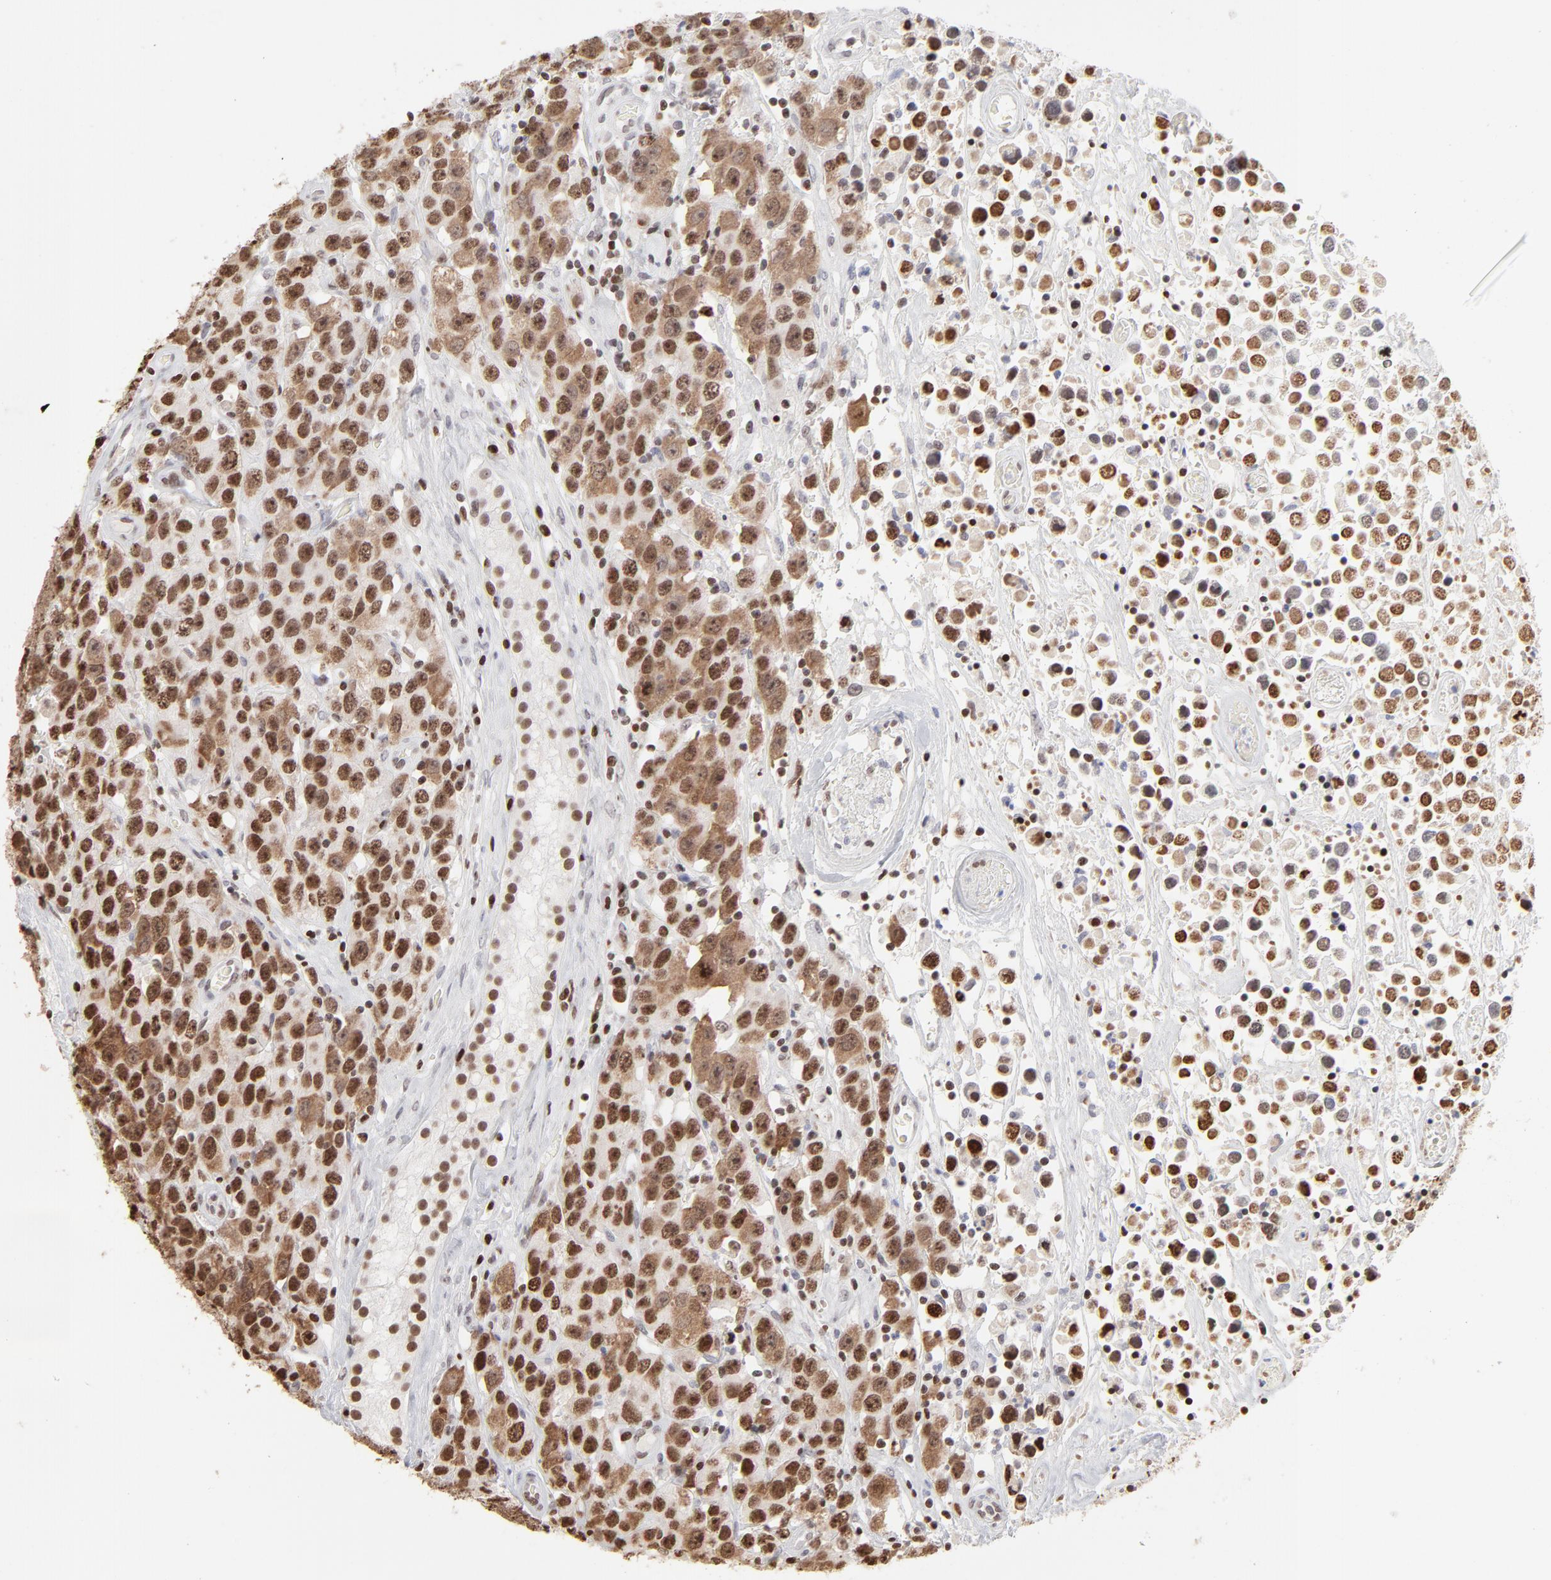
{"staining": {"intensity": "strong", "quantity": ">75%", "location": "cytoplasmic/membranous,nuclear"}, "tissue": "testis cancer", "cell_type": "Tumor cells", "image_type": "cancer", "snomed": [{"axis": "morphology", "description": "Seminoma, NOS"}, {"axis": "topography", "description": "Testis"}], "caption": "Testis seminoma stained with IHC demonstrates strong cytoplasmic/membranous and nuclear staining in about >75% of tumor cells.", "gene": "PARP1", "patient": {"sex": "male", "age": 52}}